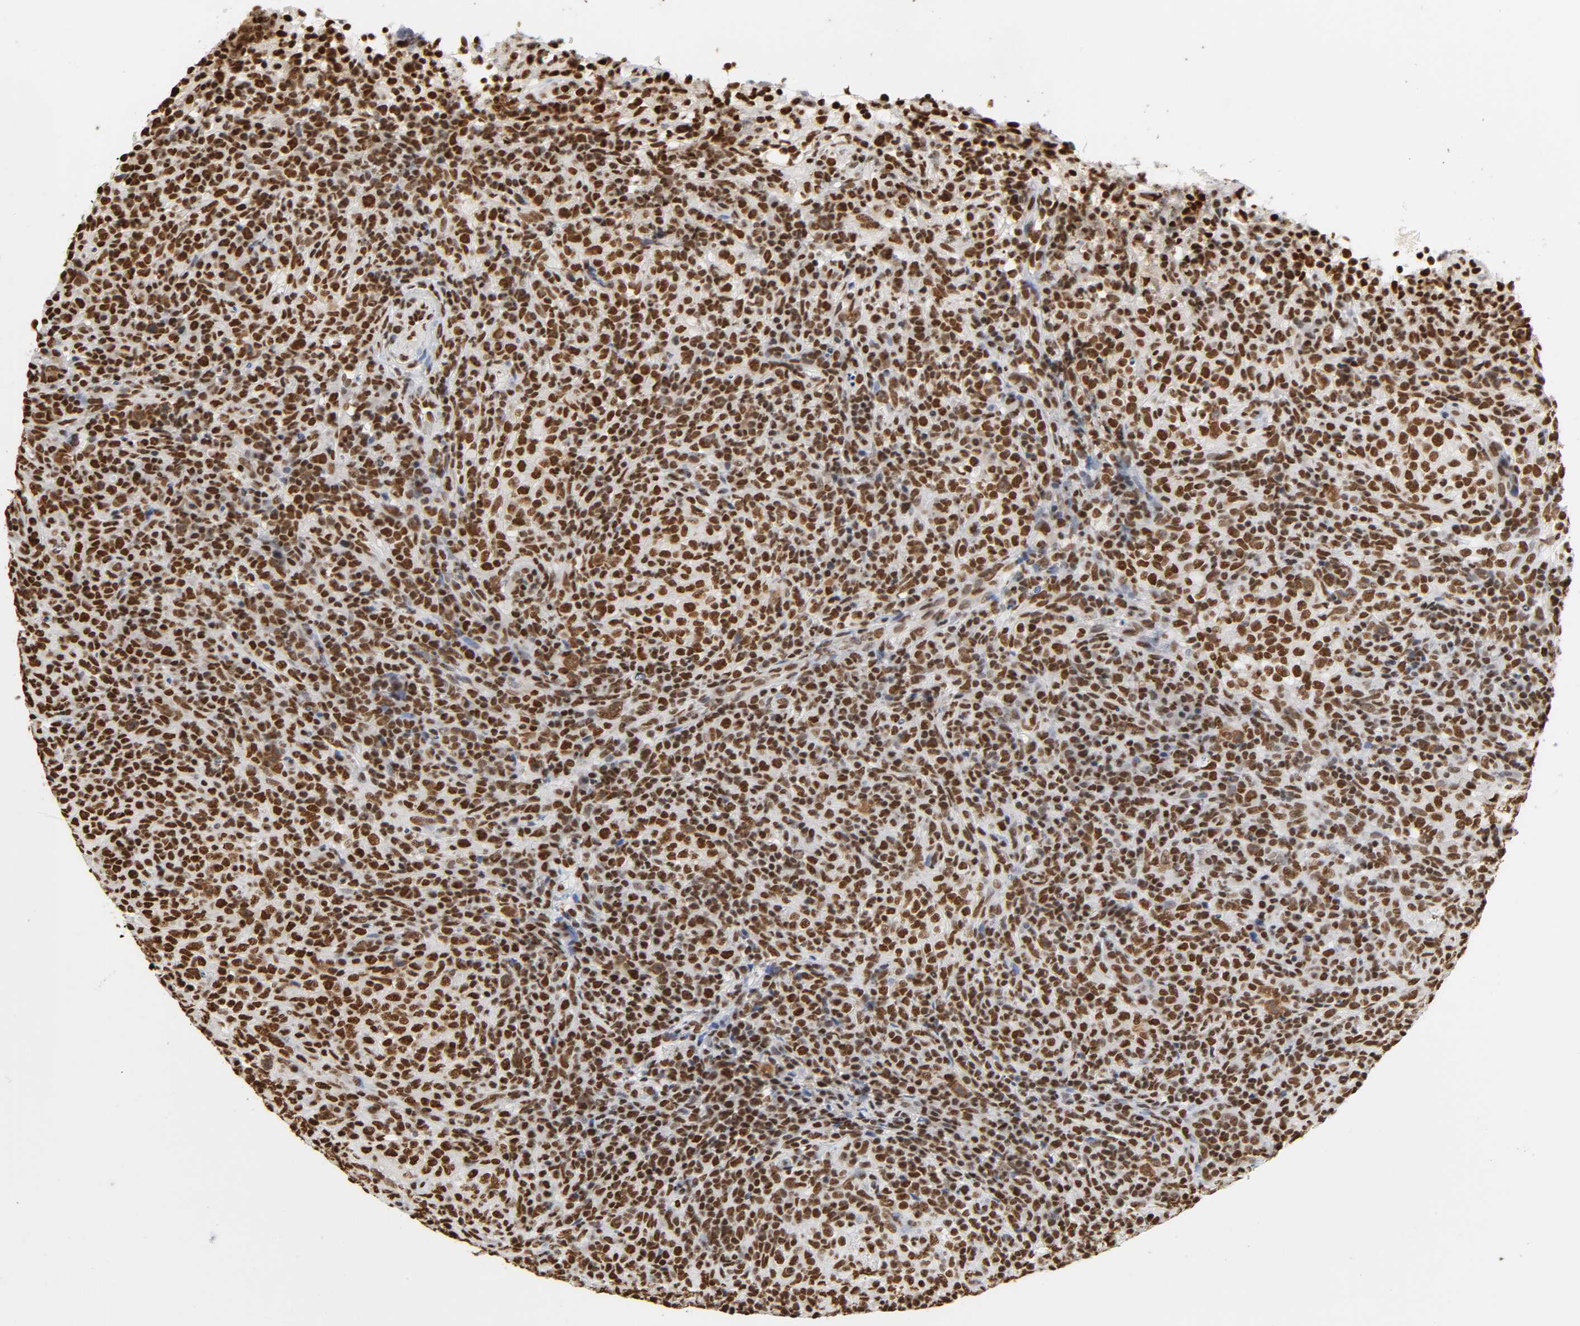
{"staining": {"intensity": "strong", "quantity": ">75%", "location": "nuclear"}, "tissue": "lymphoma", "cell_type": "Tumor cells", "image_type": "cancer", "snomed": [{"axis": "morphology", "description": "Malignant lymphoma, non-Hodgkin's type, High grade"}, {"axis": "topography", "description": "Lymph node"}], "caption": "This micrograph displays immunohistochemistry staining of human high-grade malignant lymphoma, non-Hodgkin's type, with high strong nuclear expression in approximately >75% of tumor cells.", "gene": "HNRNPC", "patient": {"sex": "female", "age": 76}}